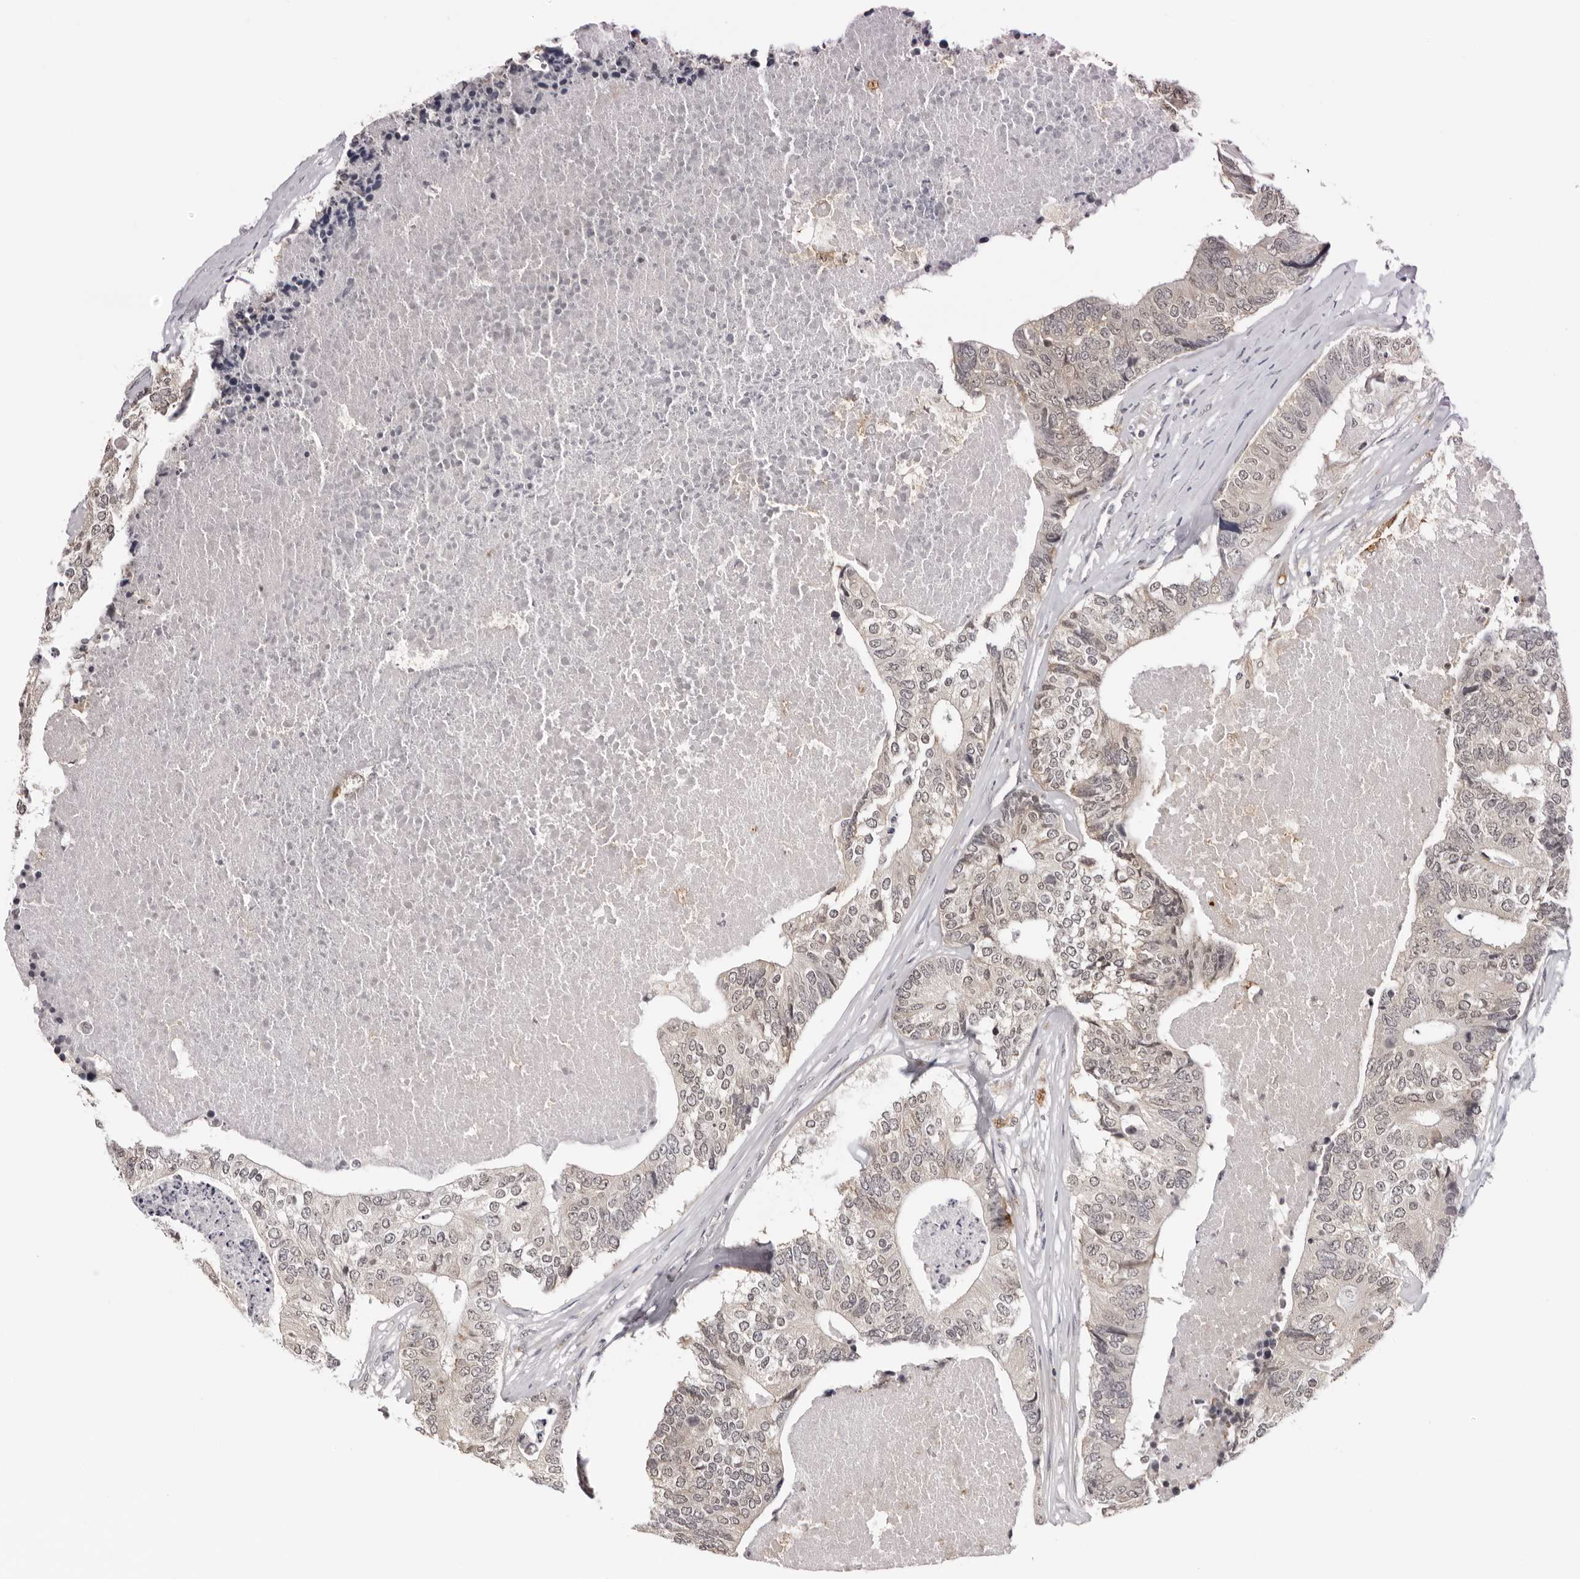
{"staining": {"intensity": "negative", "quantity": "none", "location": "none"}, "tissue": "colorectal cancer", "cell_type": "Tumor cells", "image_type": "cancer", "snomed": [{"axis": "morphology", "description": "Adenocarcinoma, NOS"}, {"axis": "topography", "description": "Colon"}], "caption": "Human colorectal cancer (adenocarcinoma) stained for a protein using IHC displays no expression in tumor cells.", "gene": "PRUNE1", "patient": {"sex": "female", "age": 67}}